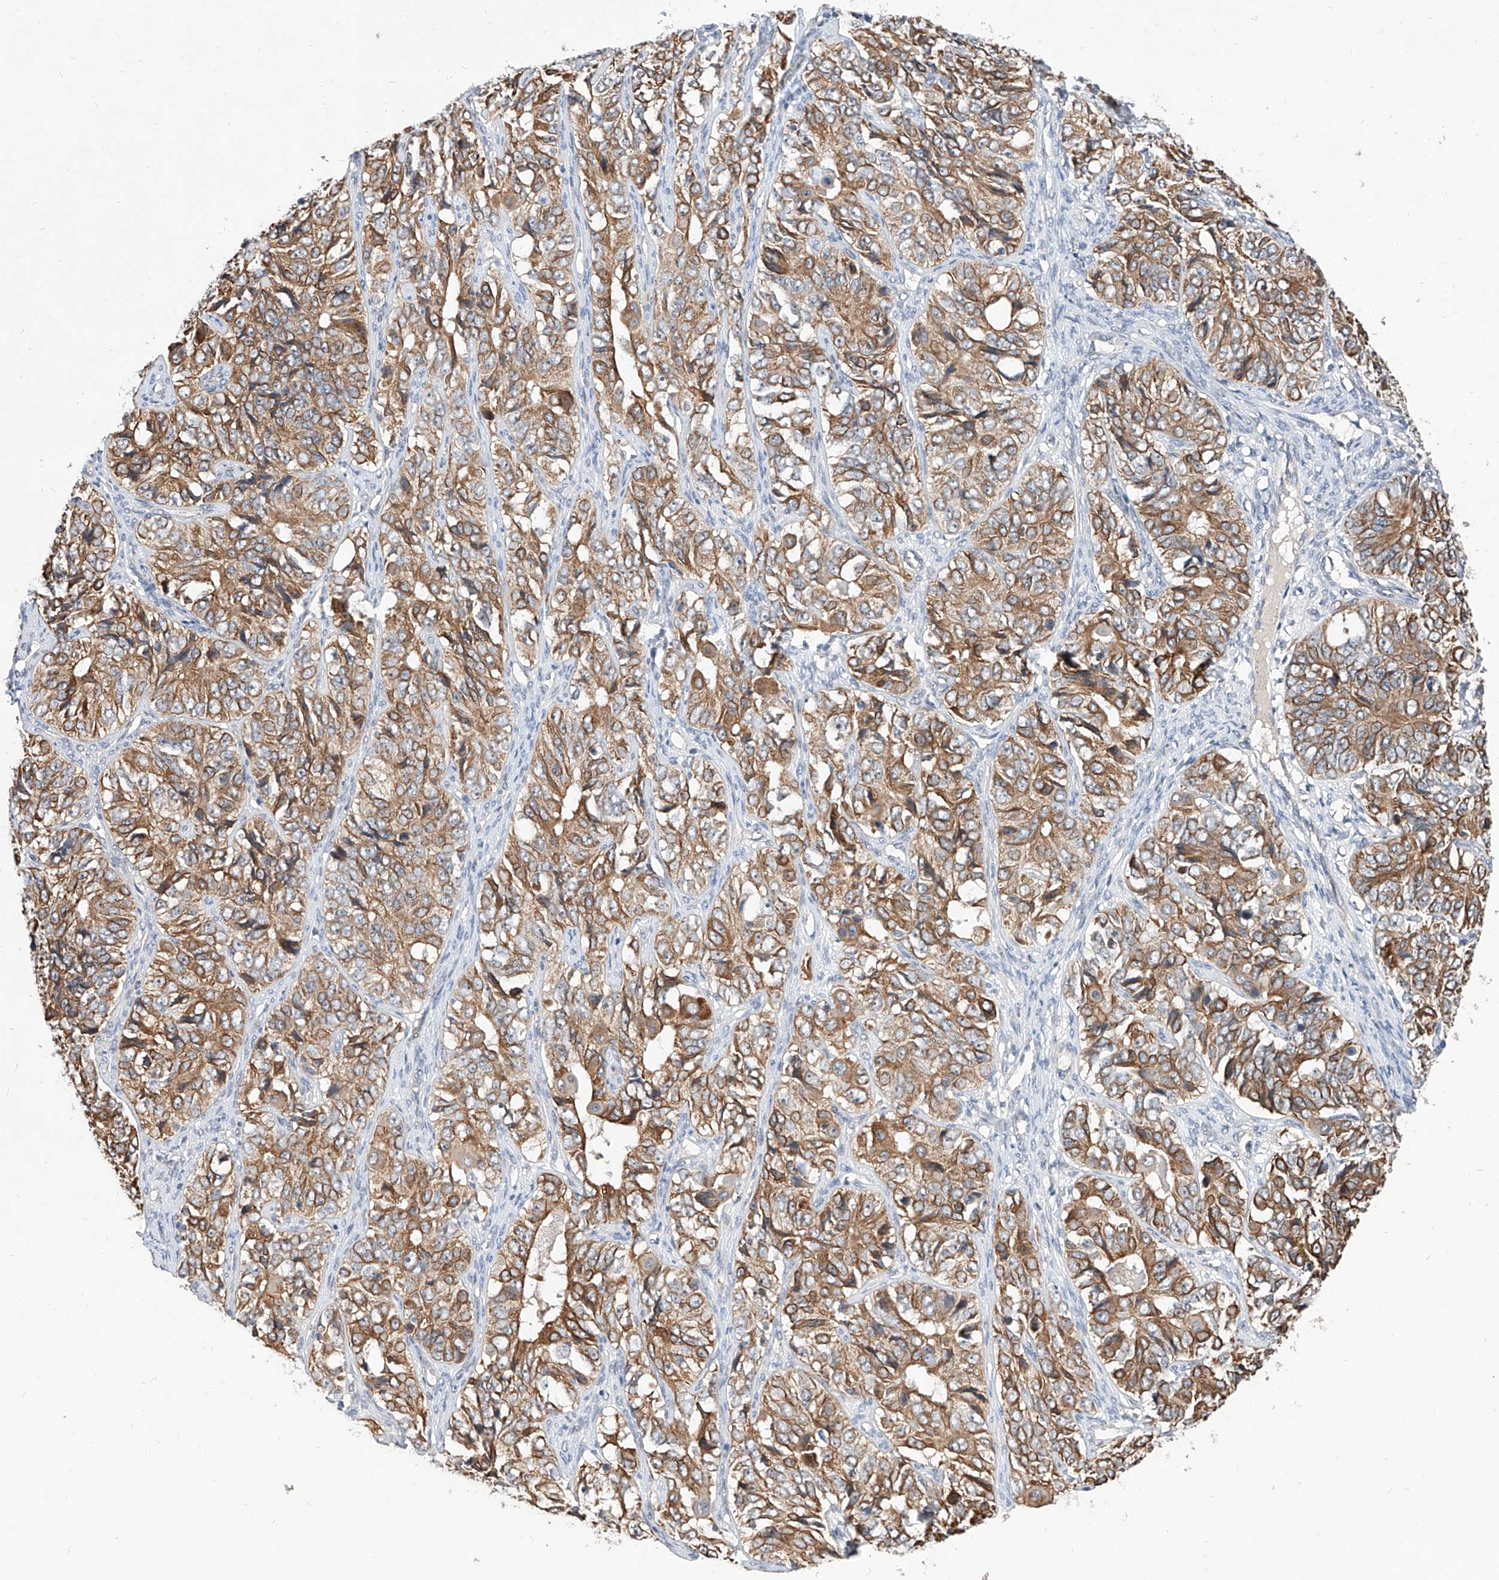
{"staining": {"intensity": "moderate", "quantity": ">75%", "location": "cytoplasmic/membranous"}, "tissue": "ovarian cancer", "cell_type": "Tumor cells", "image_type": "cancer", "snomed": [{"axis": "morphology", "description": "Carcinoma, endometroid"}, {"axis": "topography", "description": "Ovary"}], "caption": "Human ovarian cancer (endometroid carcinoma) stained for a protein (brown) shows moderate cytoplasmic/membranous positive expression in approximately >75% of tumor cells.", "gene": "MFSD4B", "patient": {"sex": "female", "age": 51}}